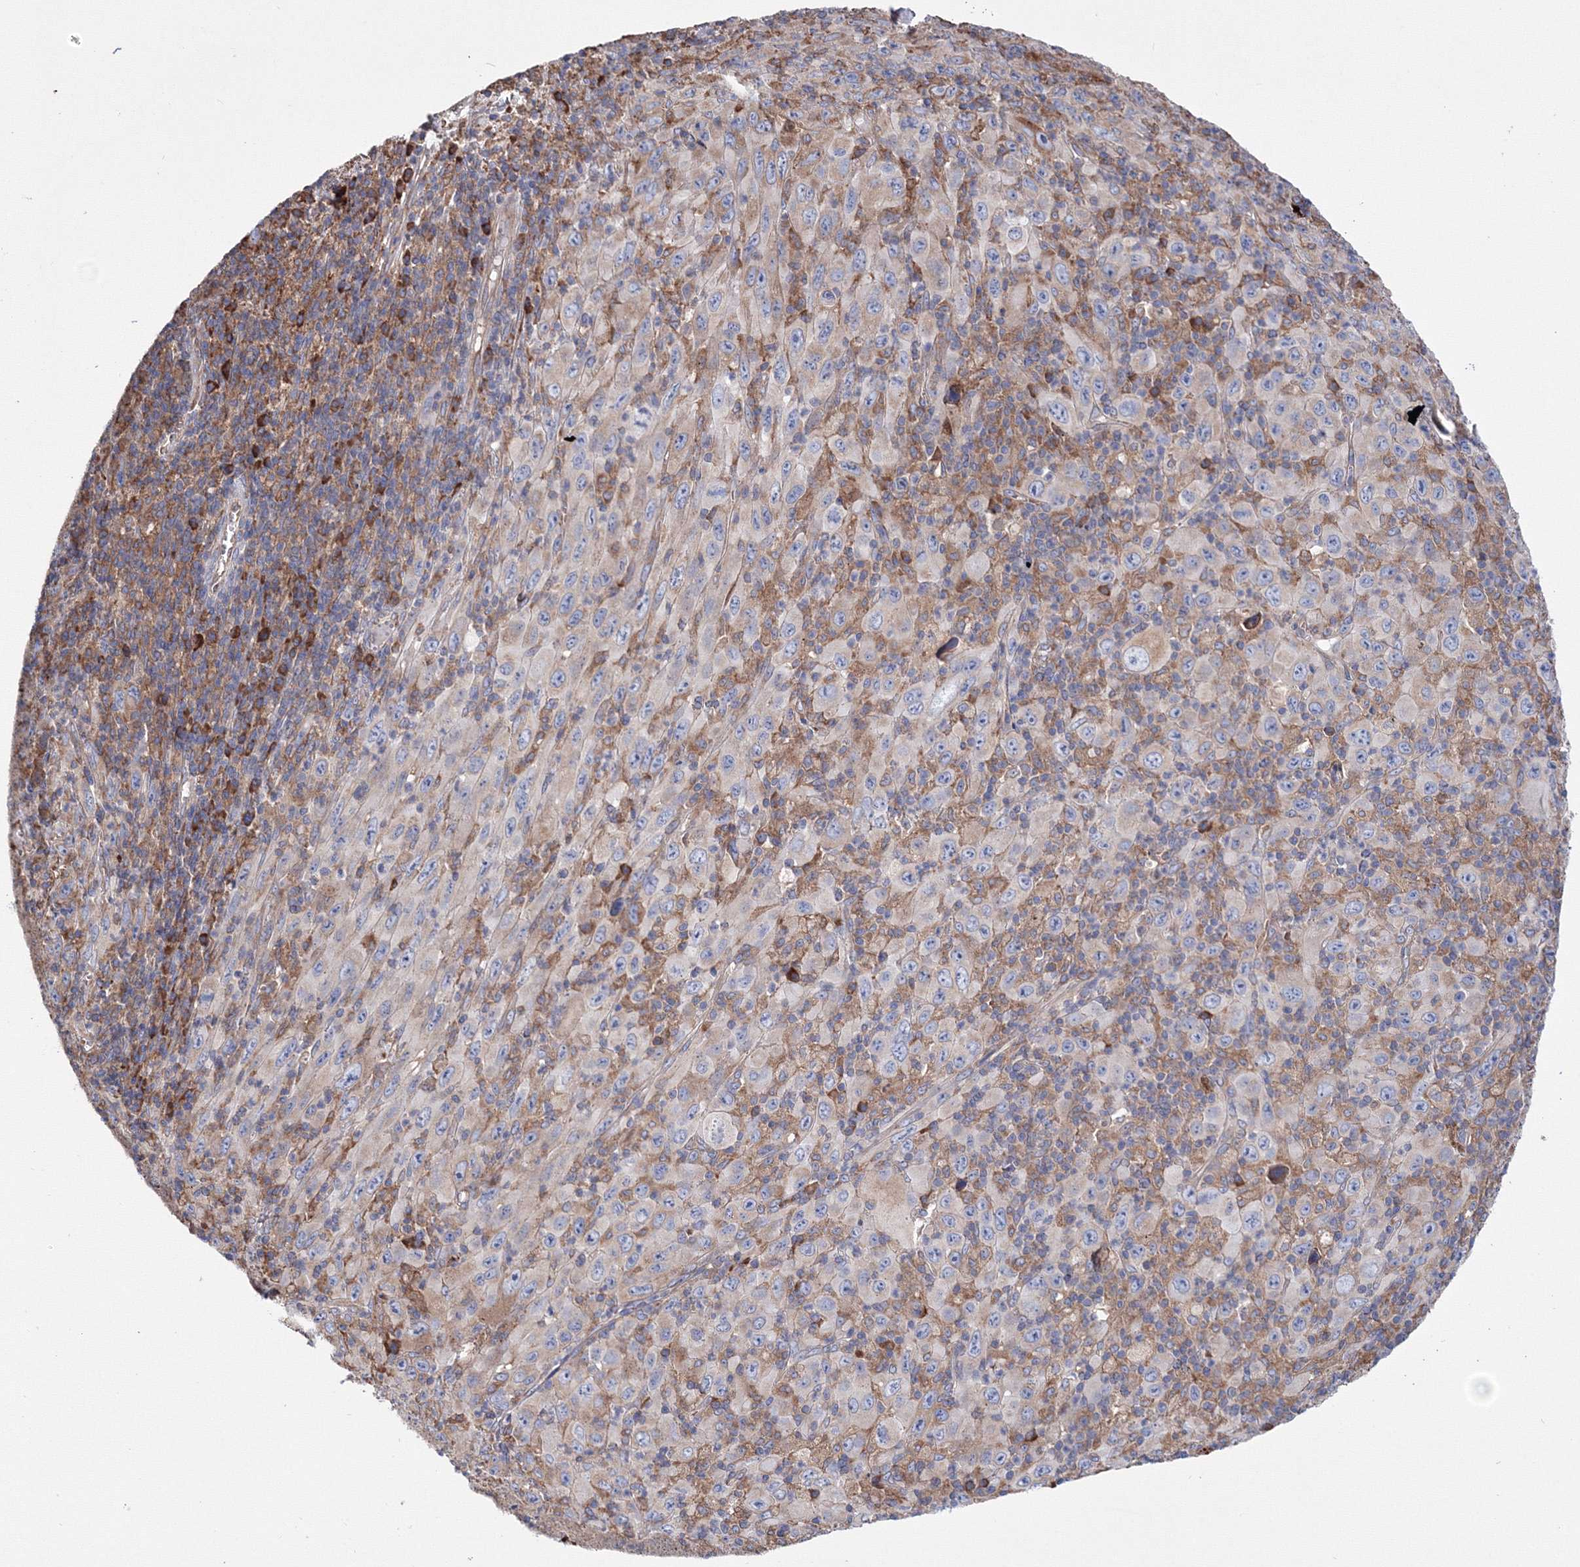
{"staining": {"intensity": "moderate", "quantity": "25%-75%", "location": "cytoplasmic/membranous"}, "tissue": "melanoma", "cell_type": "Tumor cells", "image_type": "cancer", "snomed": [{"axis": "morphology", "description": "Malignant melanoma, Metastatic site"}, {"axis": "topography", "description": "Skin"}], "caption": "Immunohistochemical staining of human malignant melanoma (metastatic site) reveals moderate cytoplasmic/membranous protein staining in approximately 25%-75% of tumor cells.", "gene": "VPS8", "patient": {"sex": "female", "age": 56}}